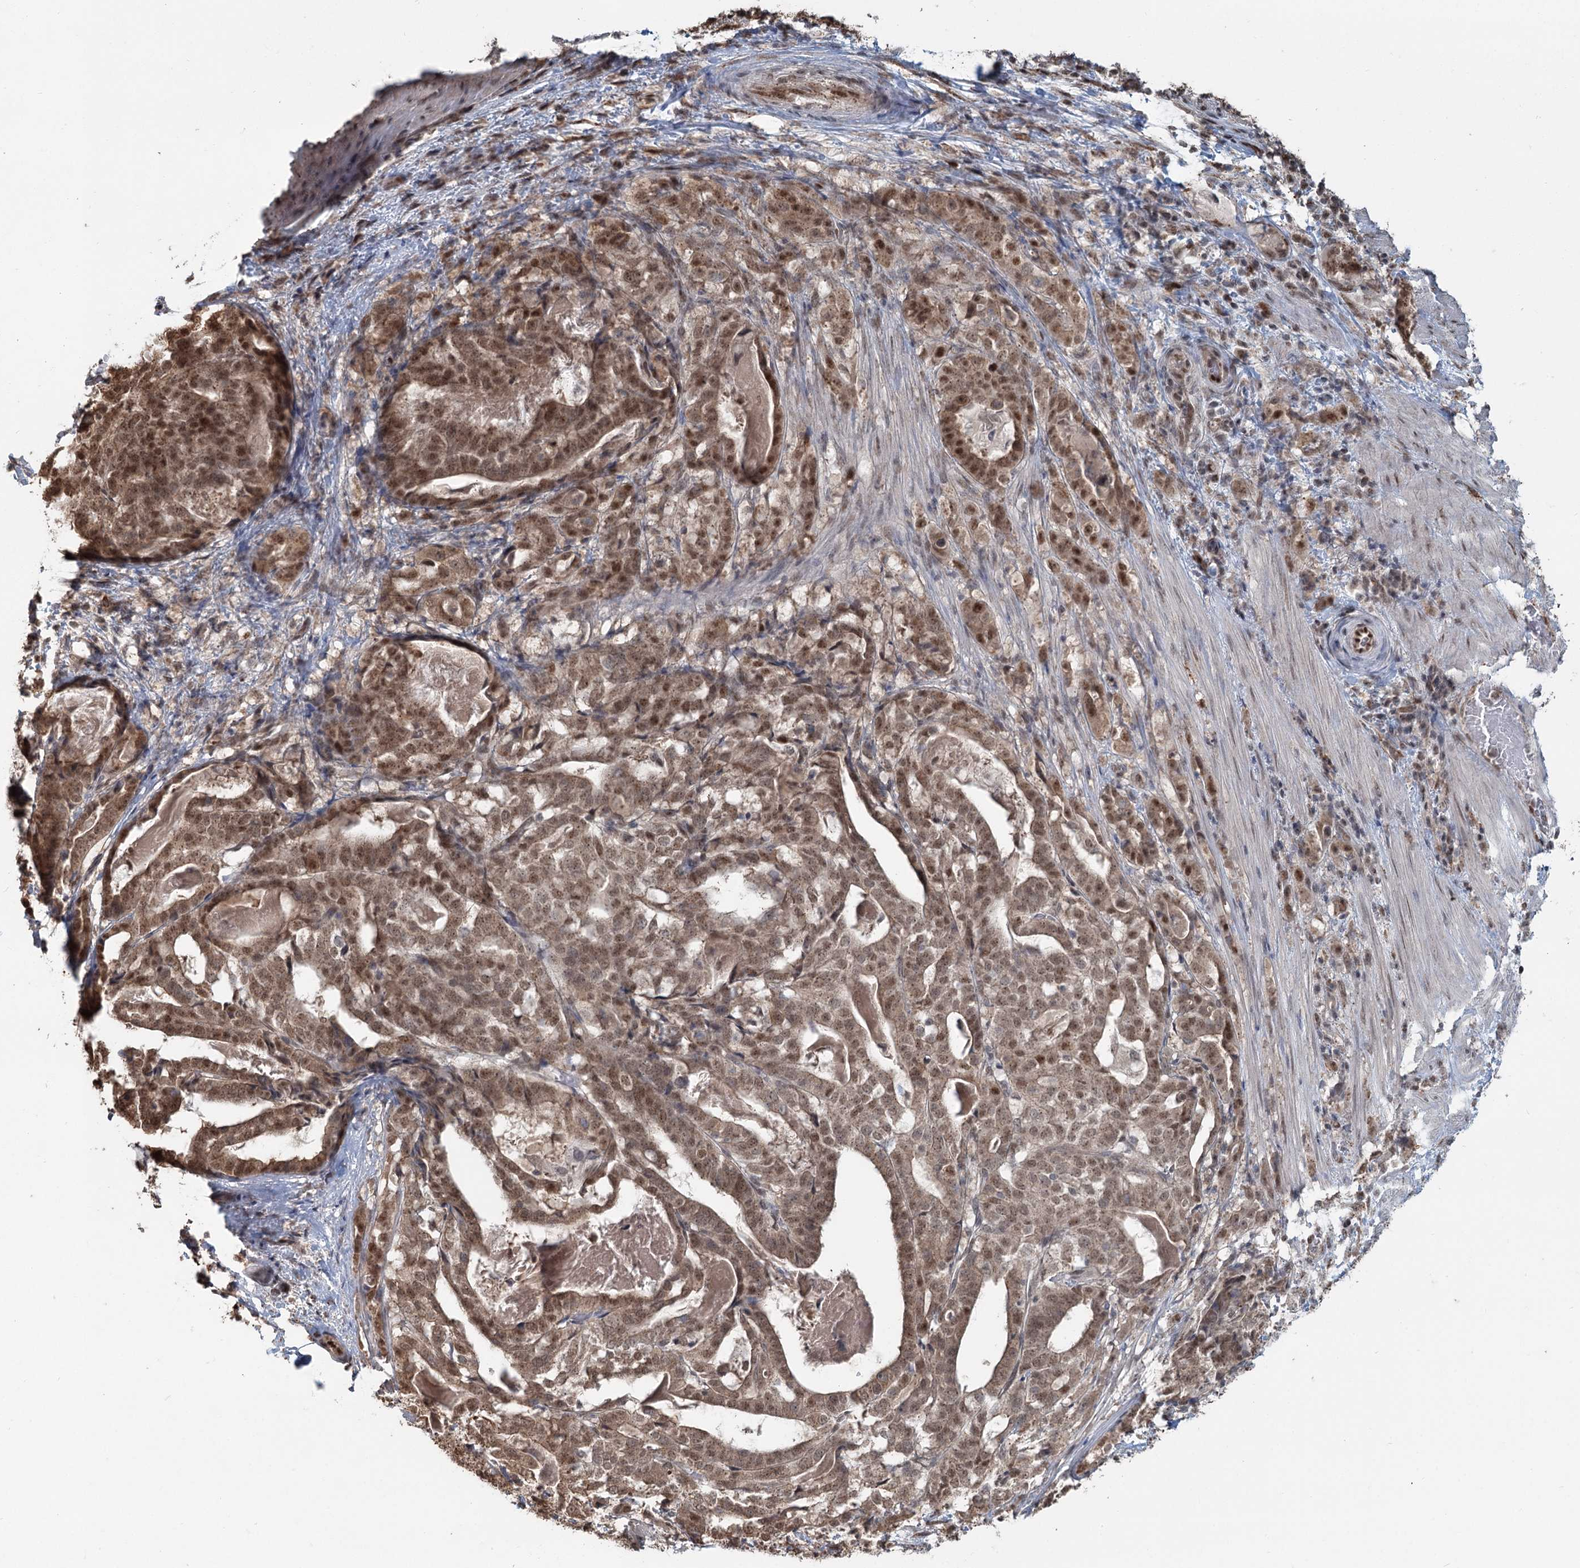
{"staining": {"intensity": "moderate", "quantity": ">75%", "location": "cytoplasmic/membranous,nuclear"}, "tissue": "stomach cancer", "cell_type": "Tumor cells", "image_type": "cancer", "snomed": [{"axis": "morphology", "description": "Adenocarcinoma, NOS"}, {"axis": "topography", "description": "Stomach"}], "caption": "Moderate cytoplasmic/membranous and nuclear positivity is appreciated in approximately >75% of tumor cells in adenocarcinoma (stomach).", "gene": "GPALPP1", "patient": {"sex": "male", "age": 48}}